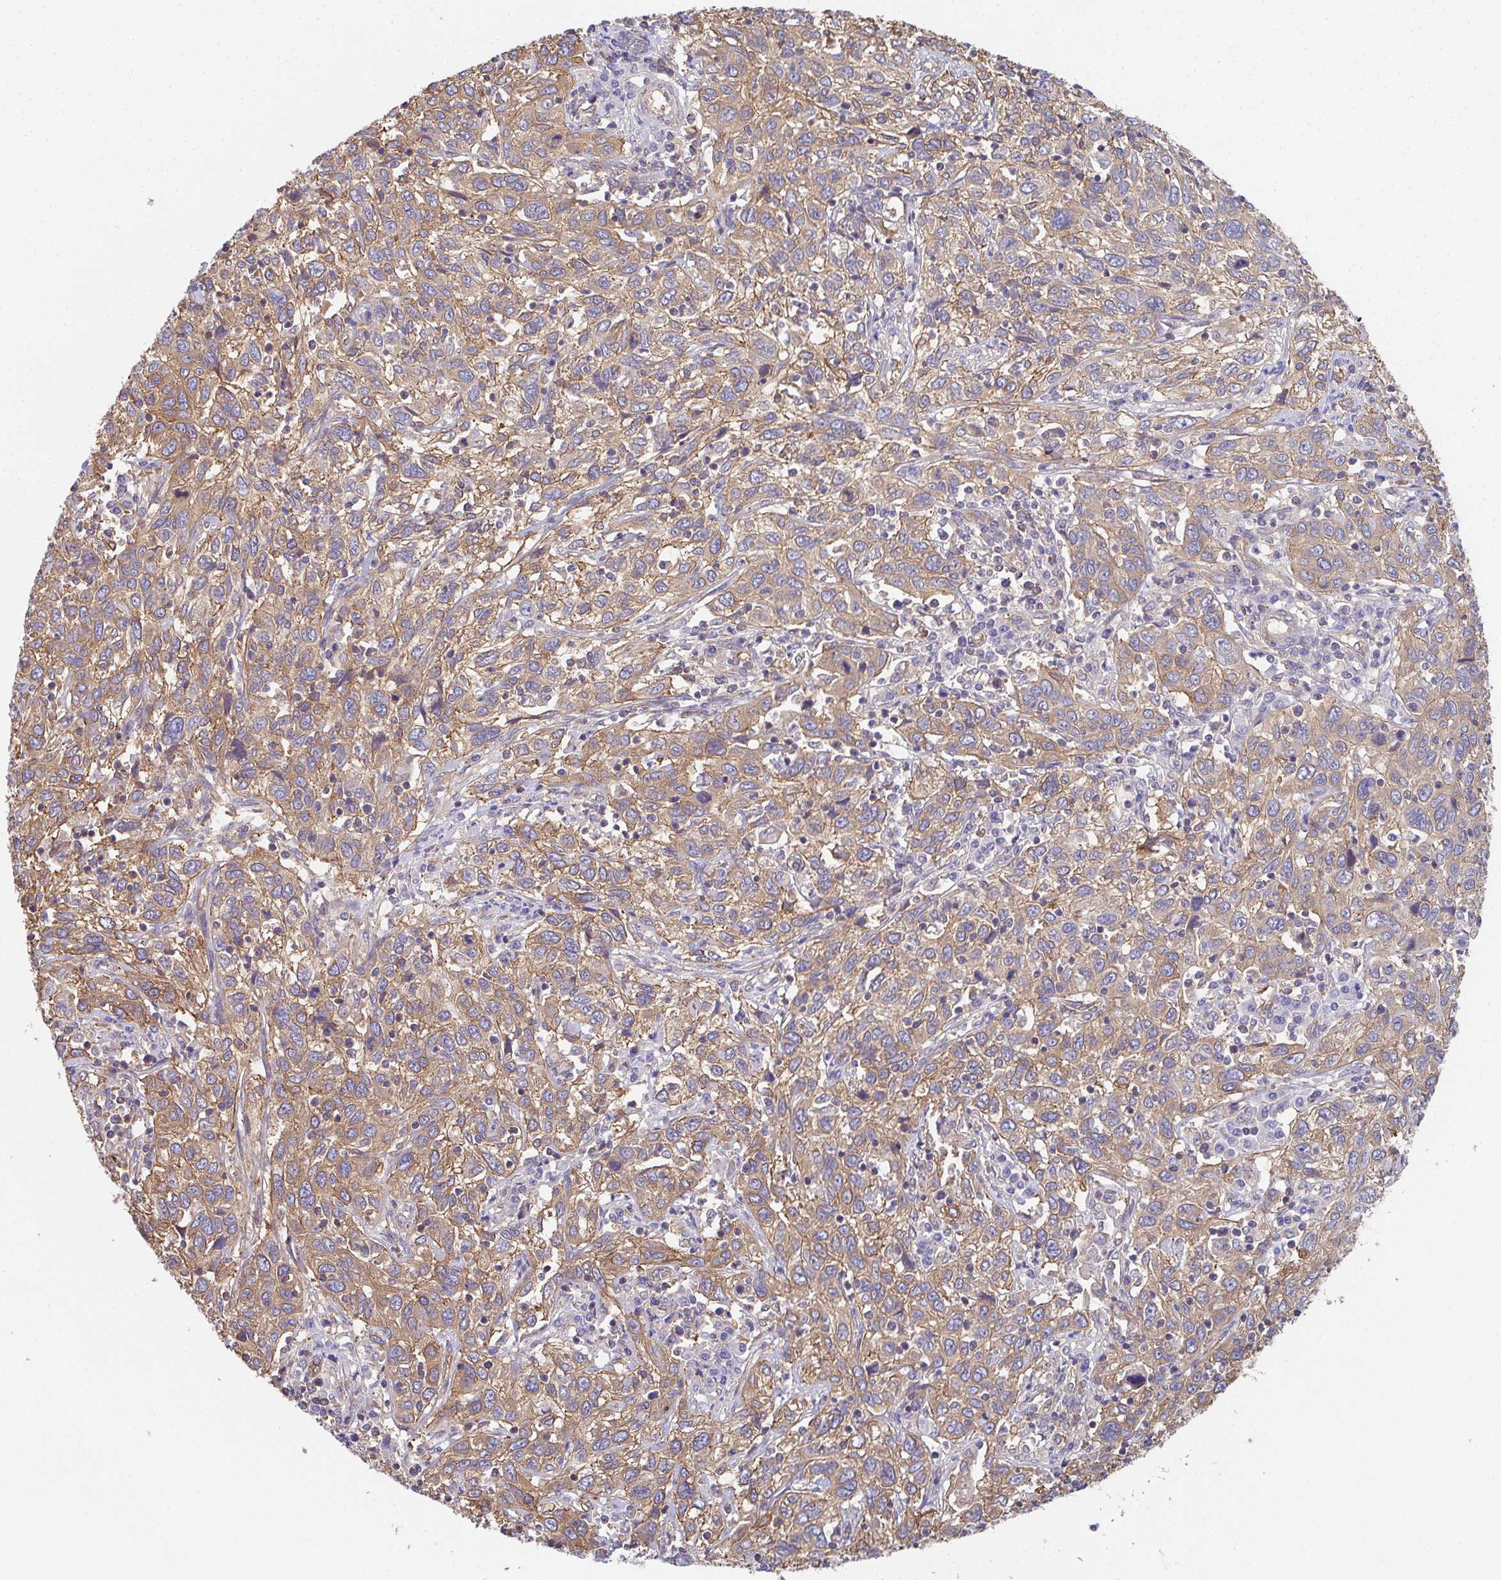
{"staining": {"intensity": "weak", "quantity": "25%-75%", "location": "cytoplasmic/membranous"}, "tissue": "cervical cancer", "cell_type": "Tumor cells", "image_type": "cancer", "snomed": [{"axis": "morphology", "description": "Squamous cell carcinoma, NOS"}, {"axis": "topography", "description": "Cervix"}], "caption": "Immunohistochemistry staining of cervical cancer (squamous cell carcinoma), which displays low levels of weak cytoplasmic/membranous expression in approximately 25%-75% of tumor cells indicating weak cytoplasmic/membranous protein positivity. The staining was performed using DAB (brown) for protein detection and nuclei were counterstained in hematoxylin (blue).", "gene": "TMEM229A", "patient": {"sex": "female", "age": 46}}